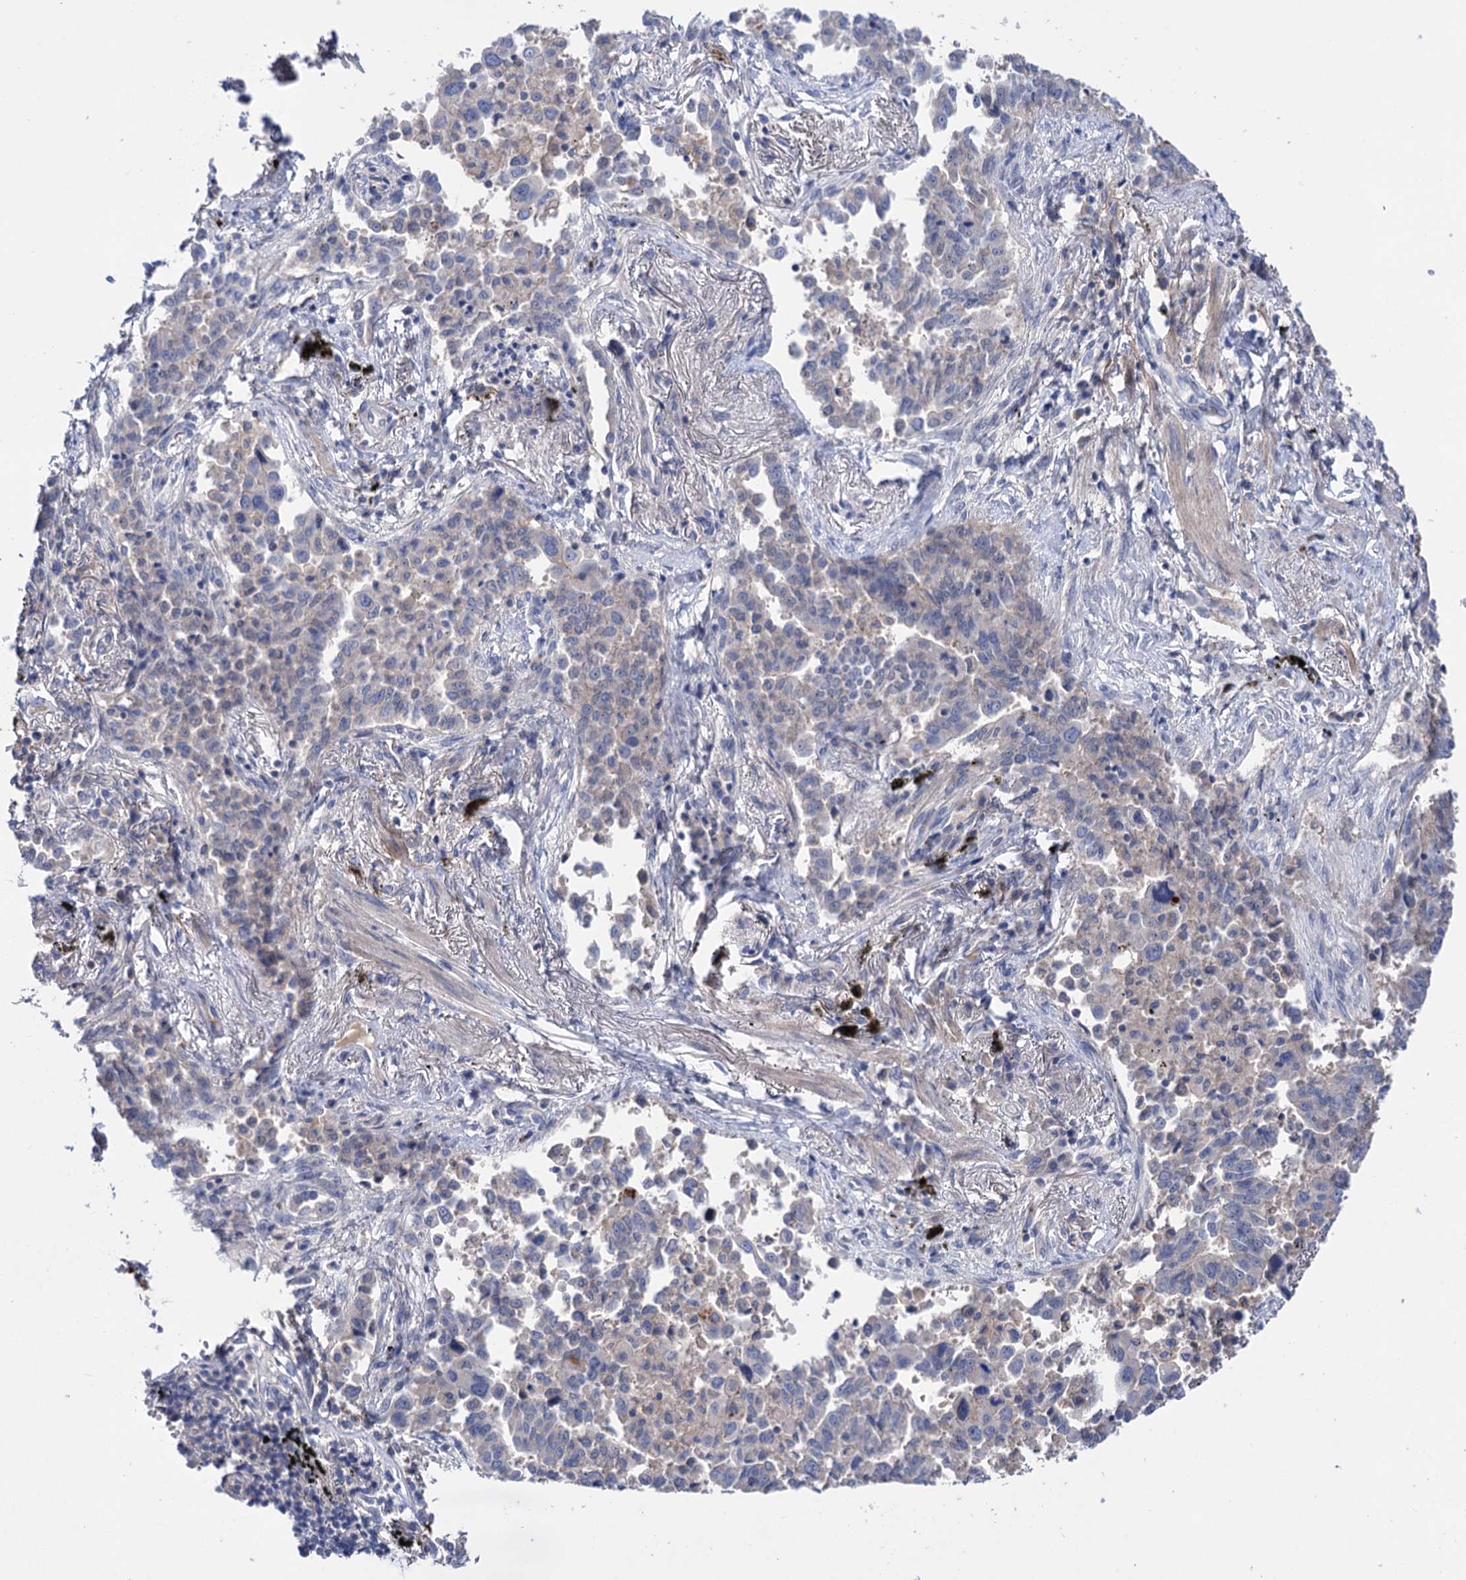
{"staining": {"intensity": "negative", "quantity": "none", "location": "none"}, "tissue": "lung cancer", "cell_type": "Tumor cells", "image_type": "cancer", "snomed": [{"axis": "morphology", "description": "Adenocarcinoma, NOS"}, {"axis": "topography", "description": "Lung"}], "caption": "Histopathology image shows no significant protein staining in tumor cells of lung cancer (adenocarcinoma). Brightfield microscopy of immunohistochemistry stained with DAB (brown) and hematoxylin (blue), captured at high magnification.", "gene": "PPP1R32", "patient": {"sex": "male", "age": 67}}